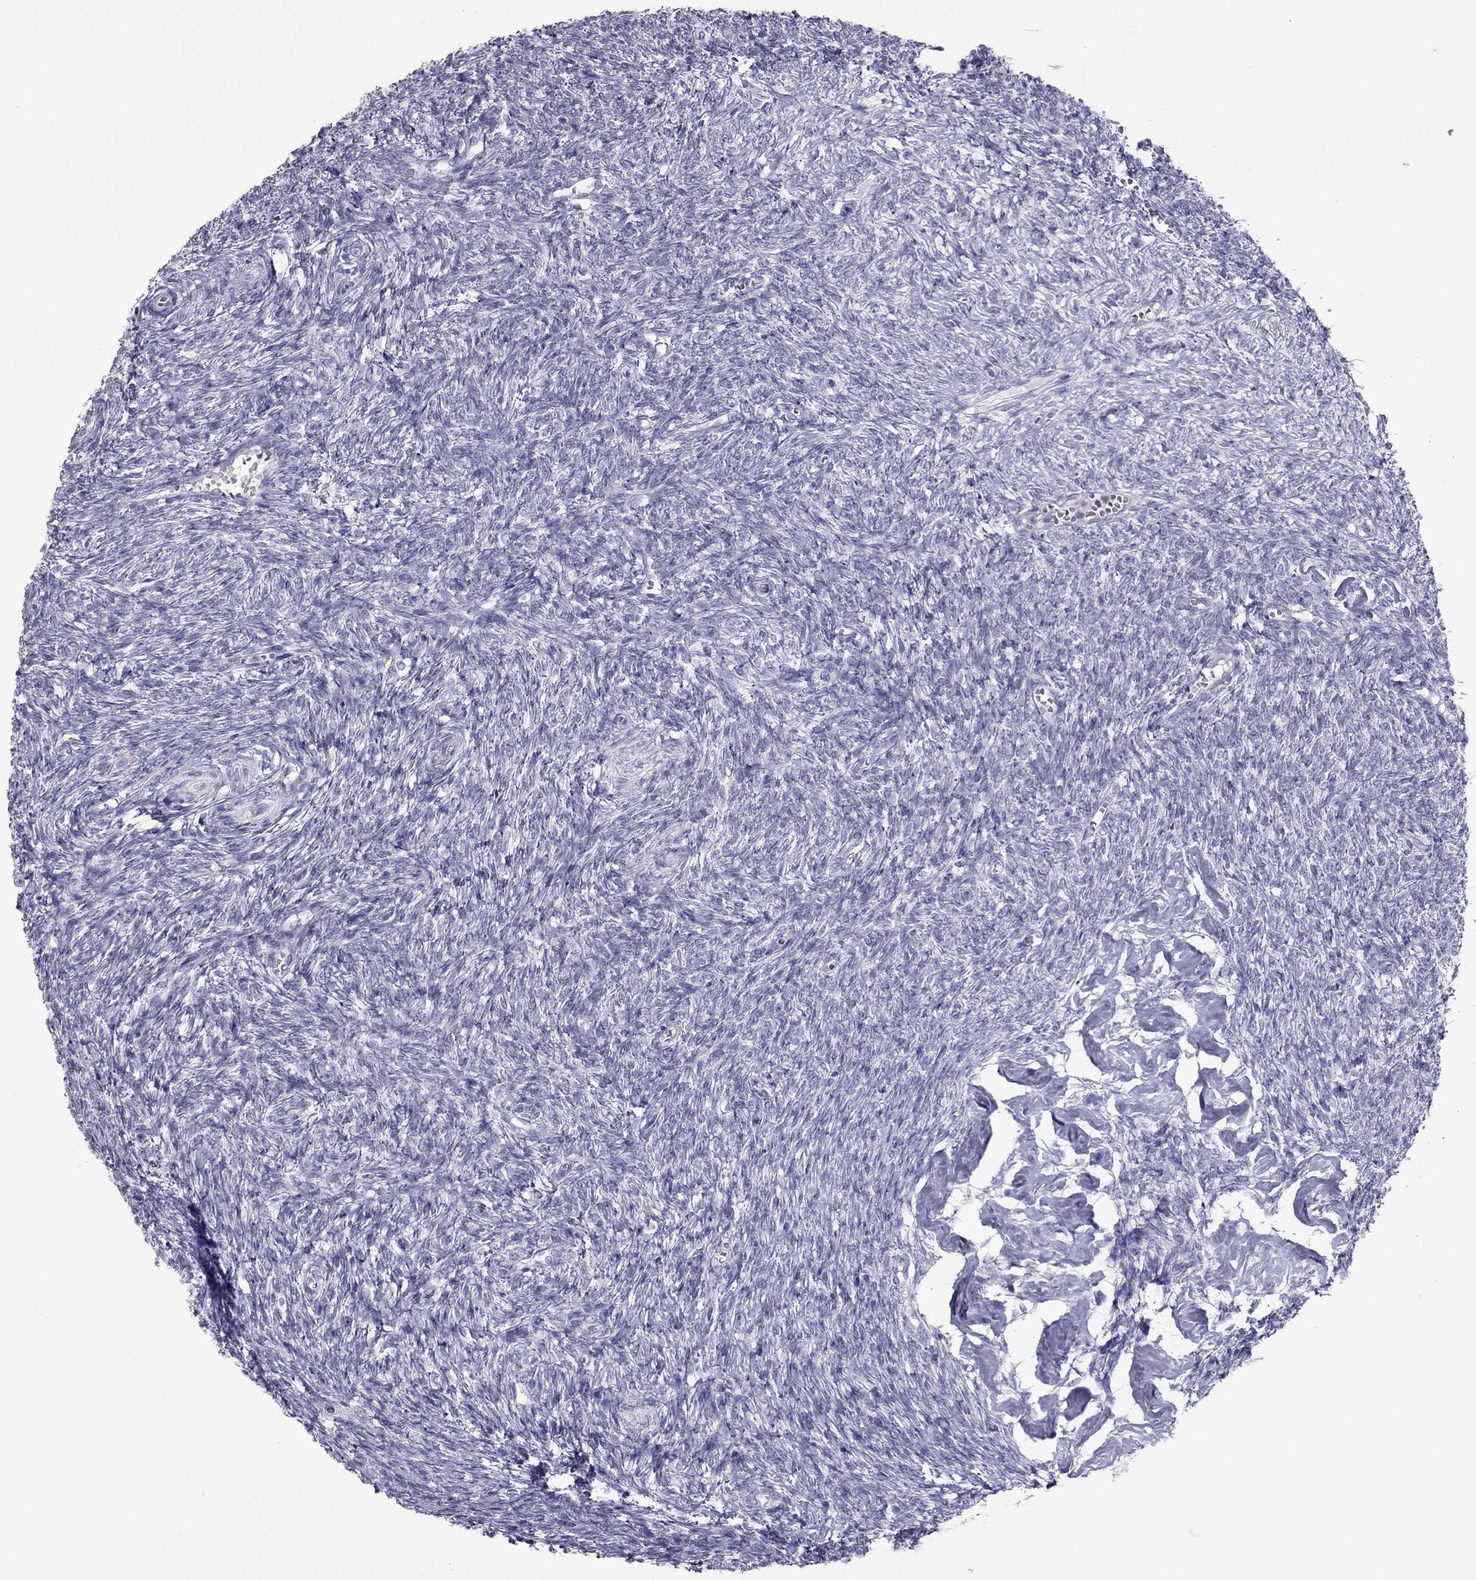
{"staining": {"intensity": "moderate", "quantity": ">75%", "location": "cytoplasmic/membranous"}, "tissue": "ovary", "cell_type": "Follicle cells", "image_type": "normal", "snomed": [{"axis": "morphology", "description": "Normal tissue, NOS"}, {"axis": "topography", "description": "Ovary"}], "caption": "Moderate cytoplasmic/membranous staining for a protein is identified in about >75% of follicle cells of normal ovary using immunohistochemistry.", "gene": "RGS8", "patient": {"sex": "female", "age": 43}}